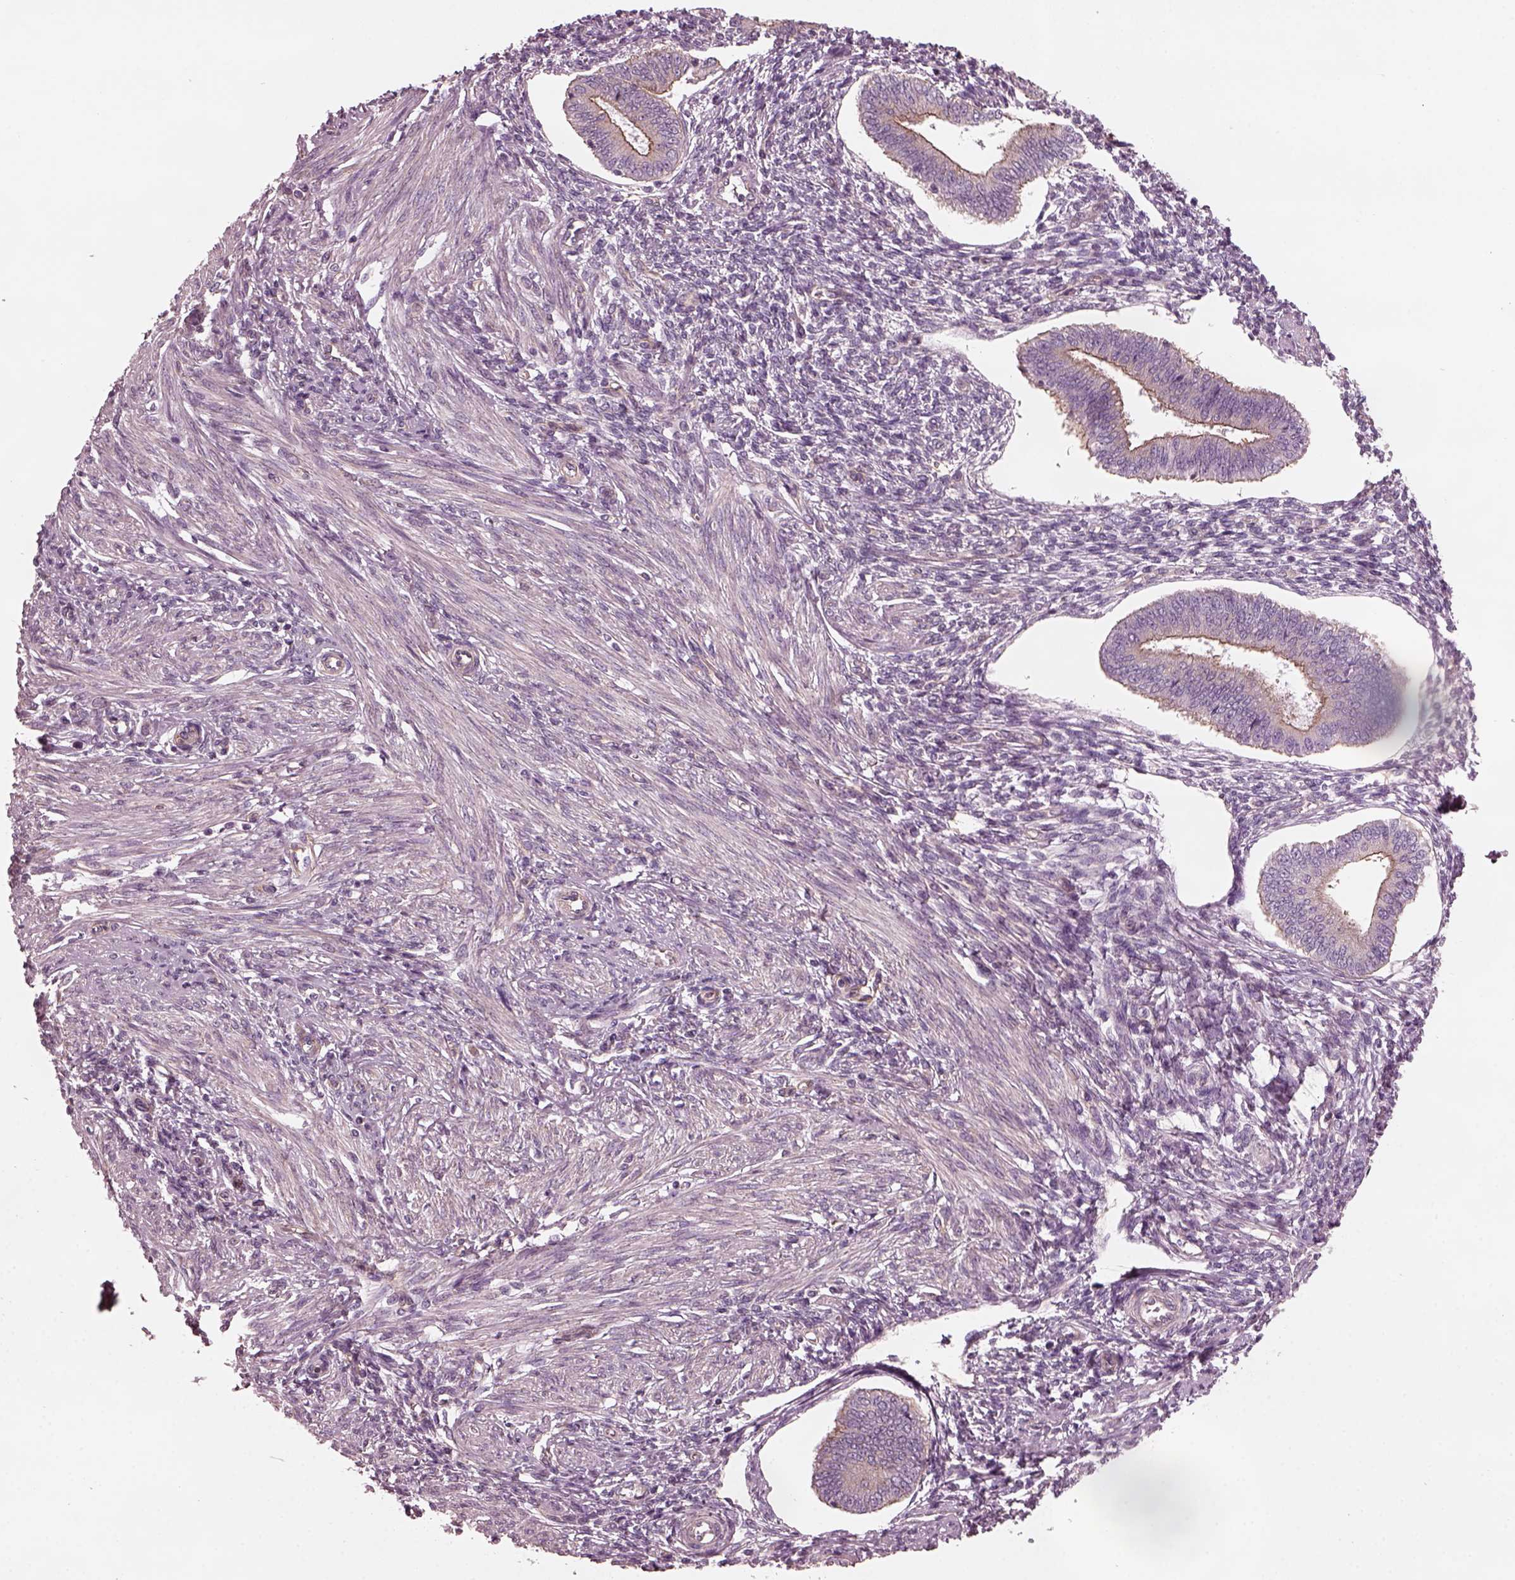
{"staining": {"intensity": "negative", "quantity": "none", "location": "none"}, "tissue": "endometrium", "cell_type": "Cells in endometrial stroma", "image_type": "normal", "snomed": [{"axis": "morphology", "description": "Normal tissue, NOS"}, {"axis": "topography", "description": "Endometrium"}], "caption": "Immunohistochemical staining of benign human endometrium reveals no significant expression in cells in endometrial stroma. (Brightfield microscopy of DAB immunohistochemistry at high magnification).", "gene": "ODAD1", "patient": {"sex": "female", "age": 42}}